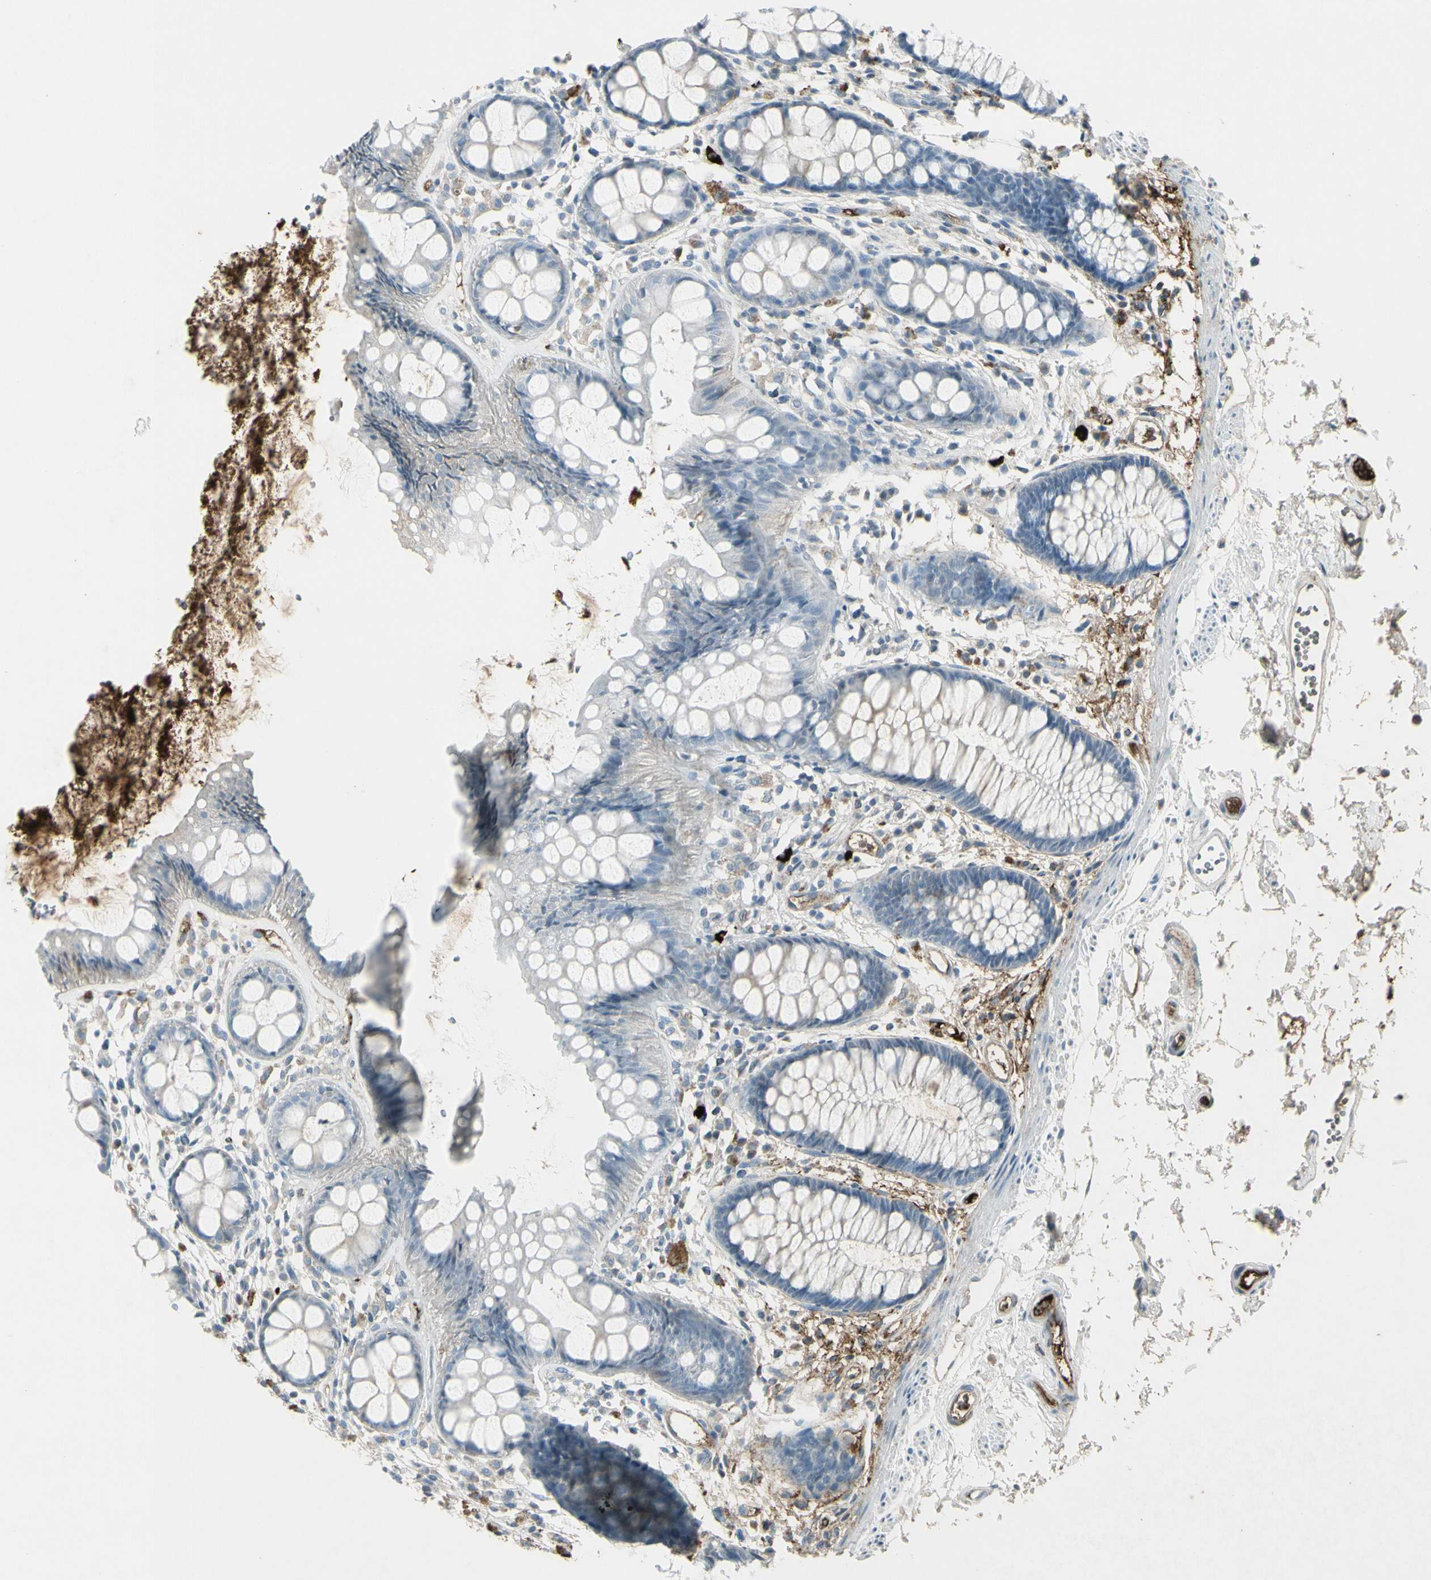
{"staining": {"intensity": "strong", "quantity": "25%-75%", "location": "cytoplasmic/membranous"}, "tissue": "rectum", "cell_type": "Glandular cells", "image_type": "normal", "snomed": [{"axis": "morphology", "description": "Normal tissue, NOS"}, {"axis": "topography", "description": "Rectum"}], "caption": "Normal rectum reveals strong cytoplasmic/membranous expression in about 25%-75% of glandular cells (DAB (3,3'-diaminobenzidine) IHC, brown staining for protein, blue staining for nuclei)..", "gene": "IGHM", "patient": {"sex": "female", "age": 66}}